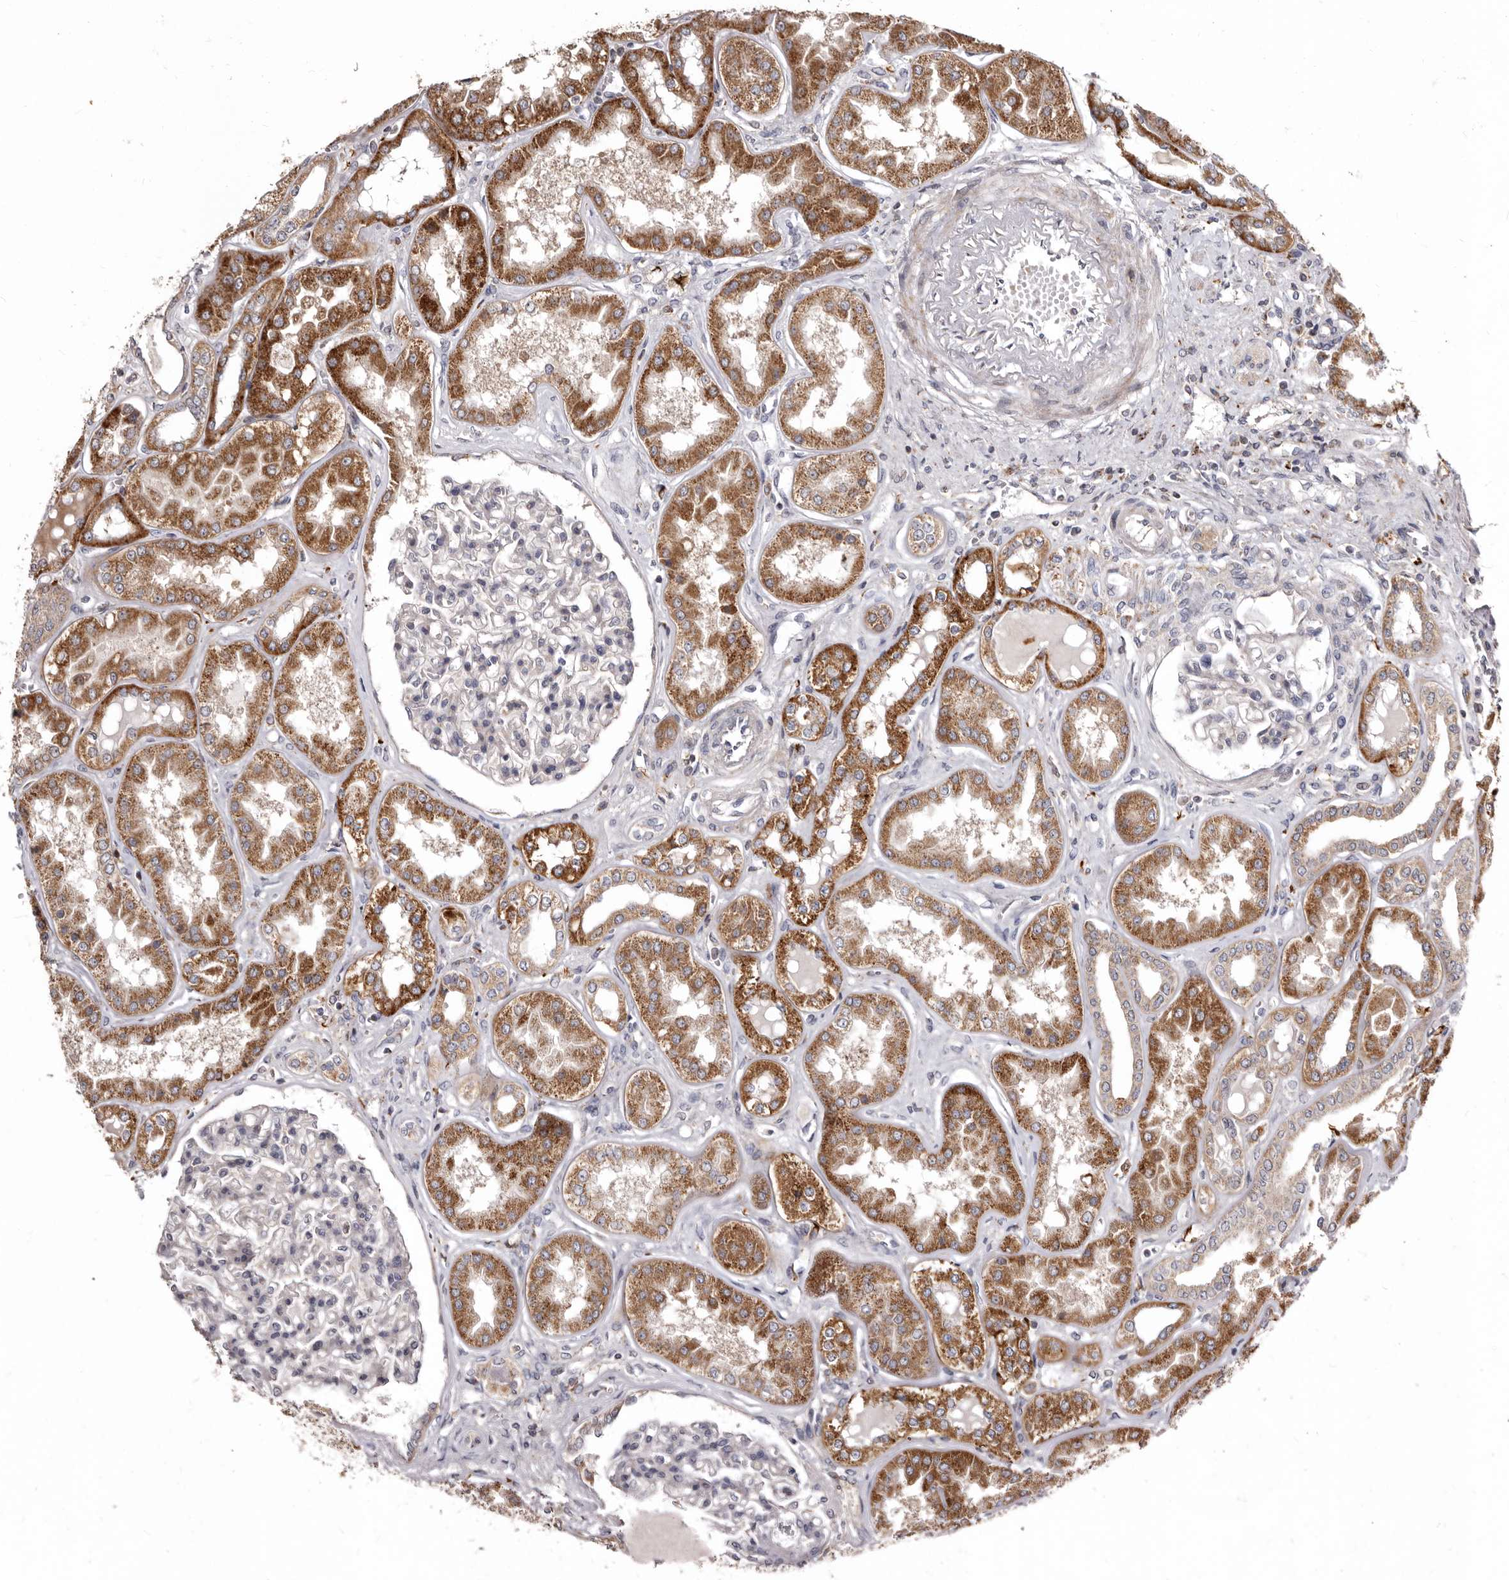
{"staining": {"intensity": "negative", "quantity": "none", "location": "none"}, "tissue": "kidney", "cell_type": "Cells in glomeruli", "image_type": "normal", "snomed": [{"axis": "morphology", "description": "Normal tissue, NOS"}, {"axis": "topography", "description": "Kidney"}], "caption": "A high-resolution micrograph shows immunohistochemistry (IHC) staining of benign kidney, which displays no significant staining in cells in glomeruli.", "gene": "SMC4", "patient": {"sex": "female", "age": 56}}